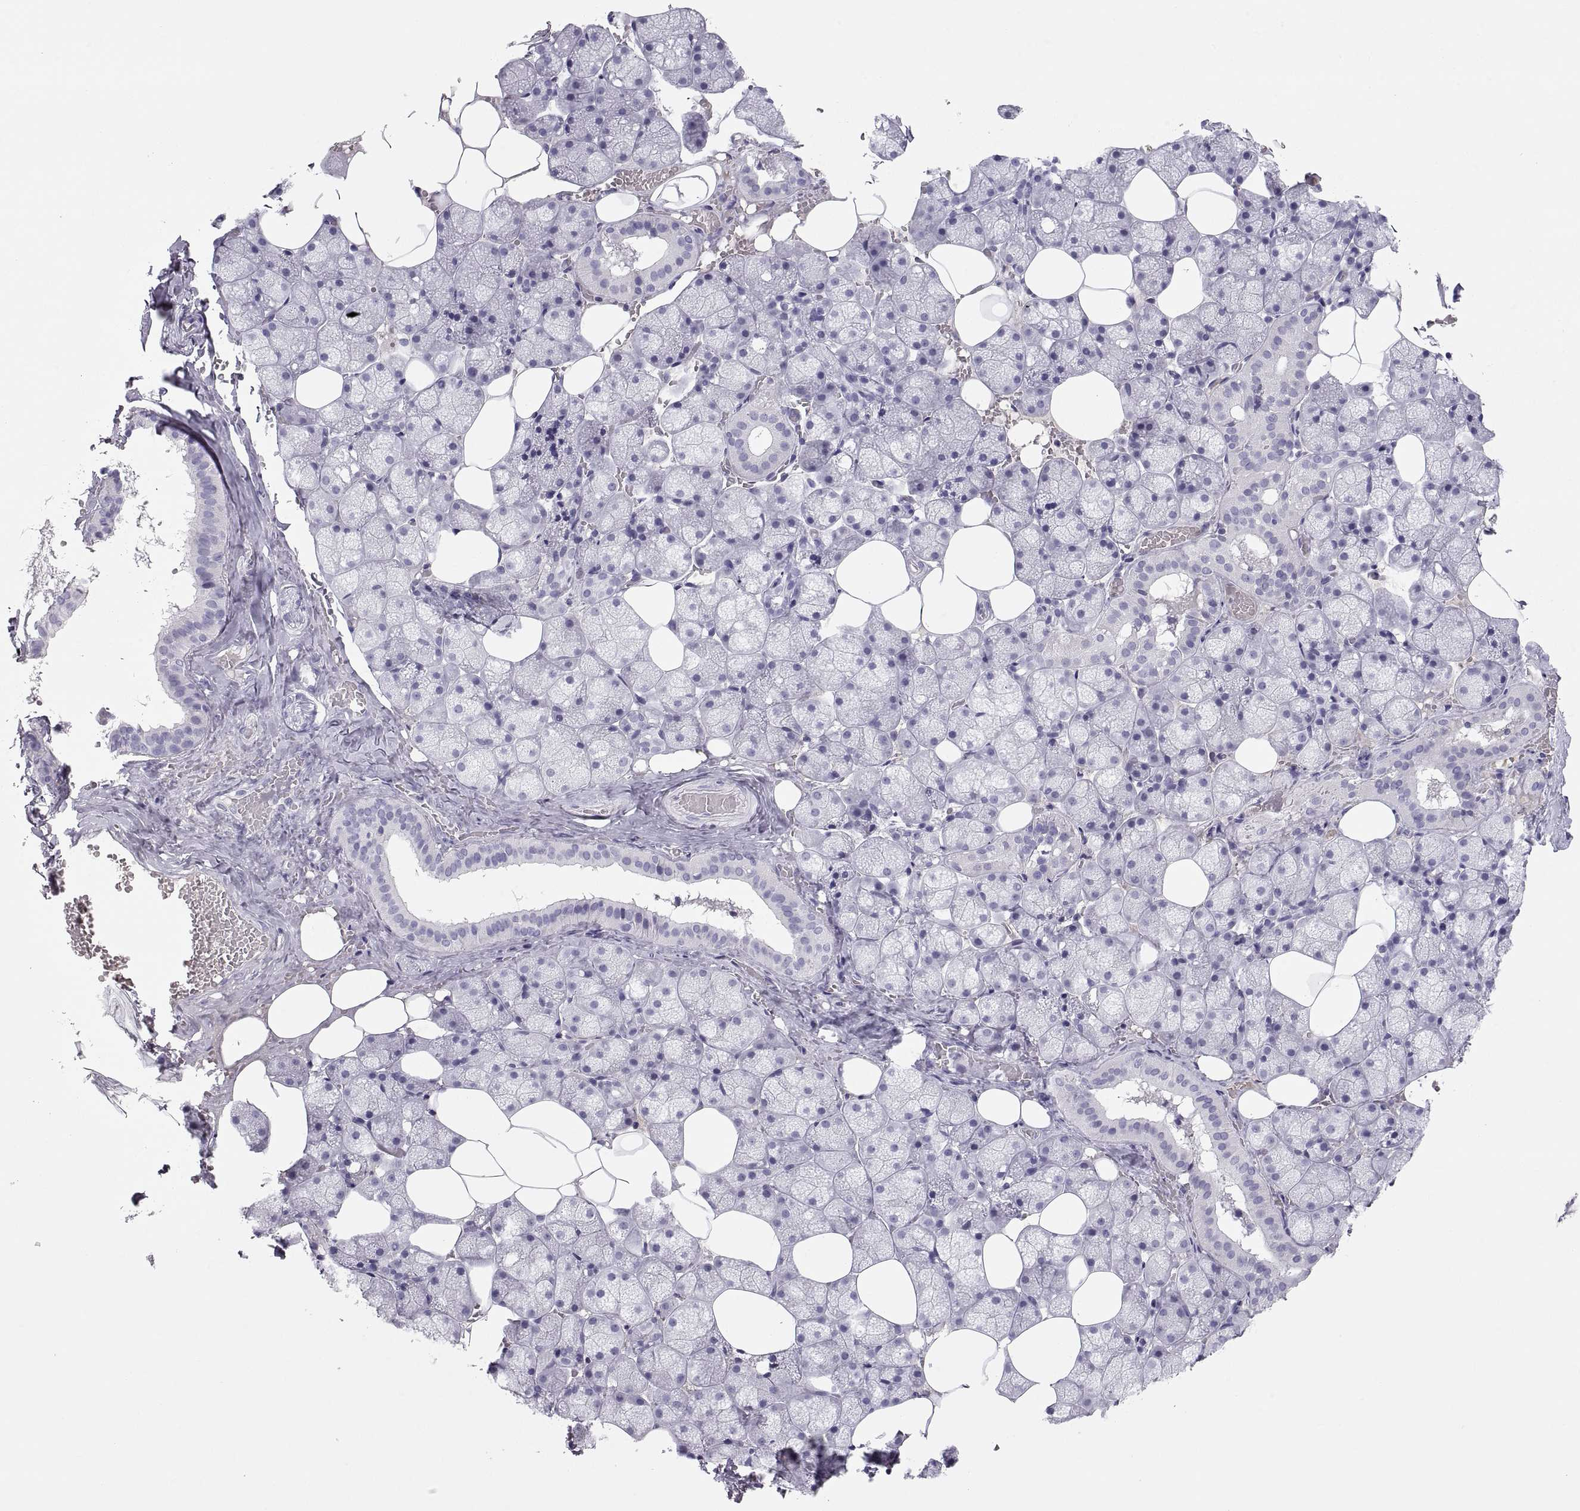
{"staining": {"intensity": "negative", "quantity": "none", "location": "none"}, "tissue": "salivary gland", "cell_type": "Glandular cells", "image_type": "normal", "snomed": [{"axis": "morphology", "description": "Normal tissue, NOS"}, {"axis": "topography", "description": "Salivary gland"}], "caption": "DAB immunohistochemical staining of benign salivary gland exhibits no significant expression in glandular cells. Nuclei are stained in blue.", "gene": "MAGEB2", "patient": {"sex": "male", "age": 38}}